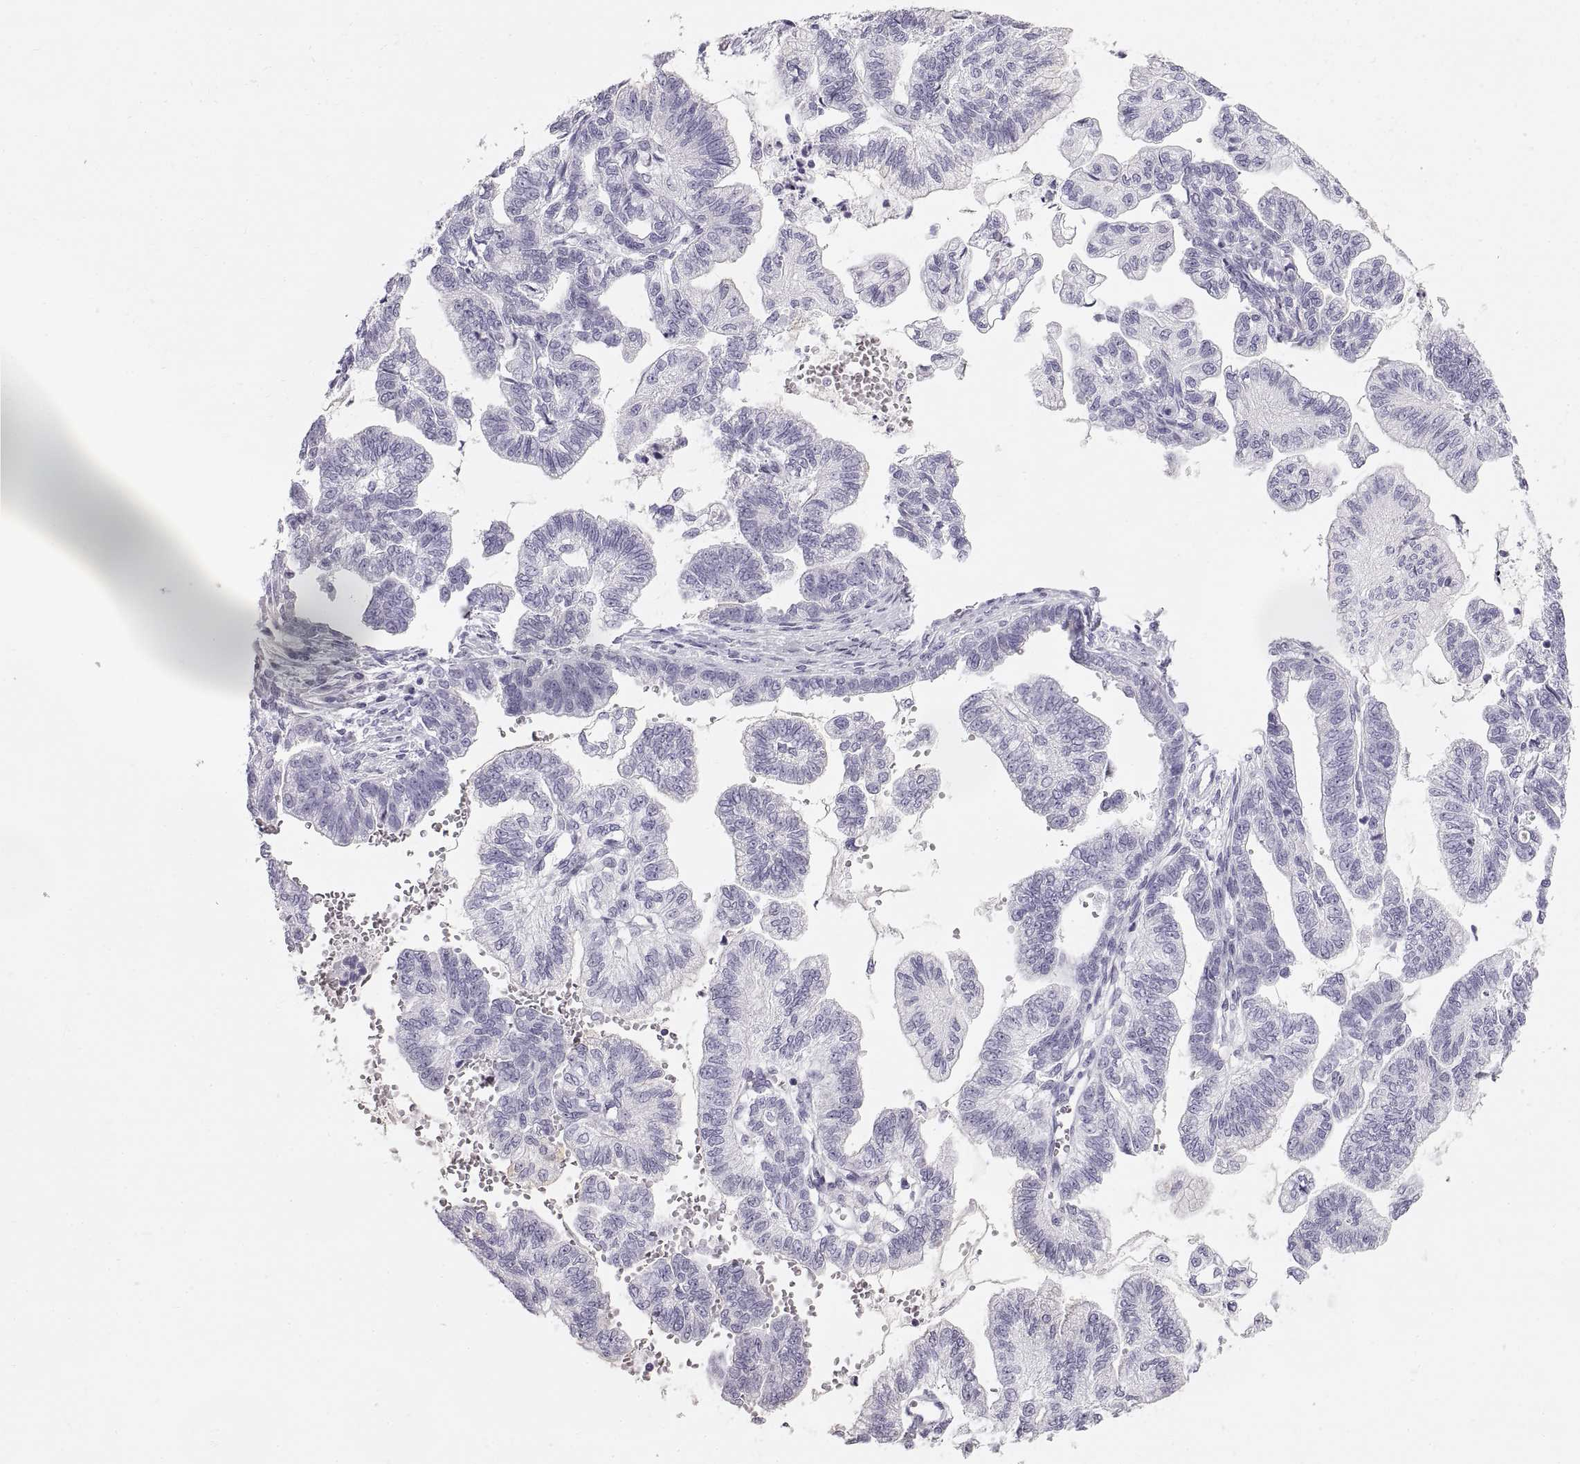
{"staining": {"intensity": "negative", "quantity": "none", "location": "none"}, "tissue": "stomach cancer", "cell_type": "Tumor cells", "image_type": "cancer", "snomed": [{"axis": "morphology", "description": "Adenocarcinoma, NOS"}, {"axis": "topography", "description": "Stomach"}], "caption": "Immunohistochemistry (IHC) image of human stomach adenocarcinoma stained for a protein (brown), which reveals no staining in tumor cells.", "gene": "CRYAA", "patient": {"sex": "male", "age": 83}}